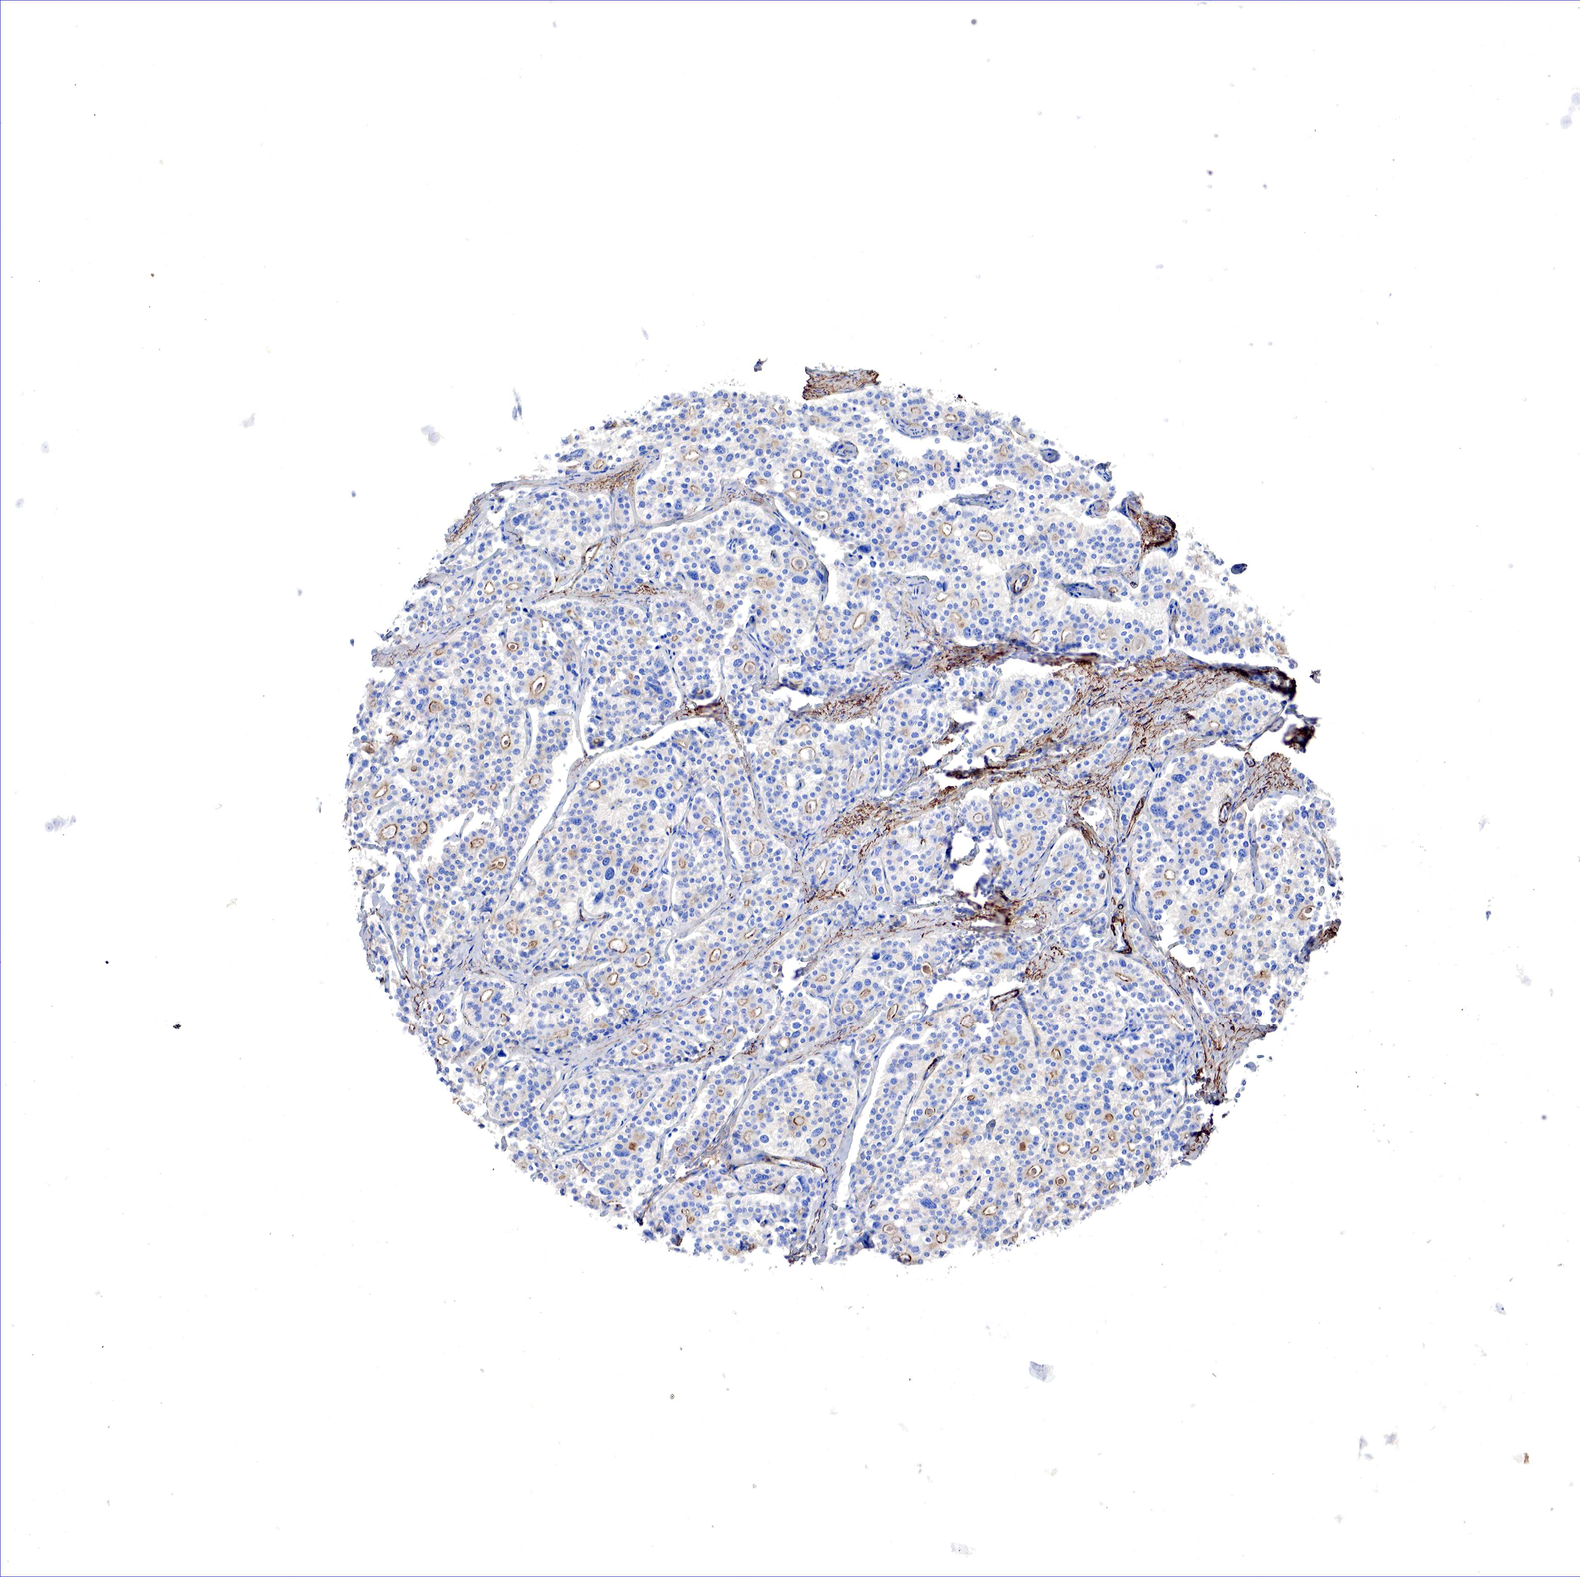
{"staining": {"intensity": "weak", "quantity": "<25%", "location": "cytoplasmic/membranous"}, "tissue": "carcinoid", "cell_type": "Tumor cells", "image_type": "cancer", "snomed": [{"axis": "morphology", "description": "Carcinoid, malignant, NOS"}, {"axis": "topography", "description": "Small intestine"}], "caption": "Immunohistochemical staining of human malignant carcinoid demonstrates no significant staining in tumor cells. The staining was performed using DAB to visualize the protein expression in brown, while the nuclei were stained in blue with hematoxylin (Magnification: 20x).", "gene": "TPM1", "patient": {"sex": "male", "age": 63}}